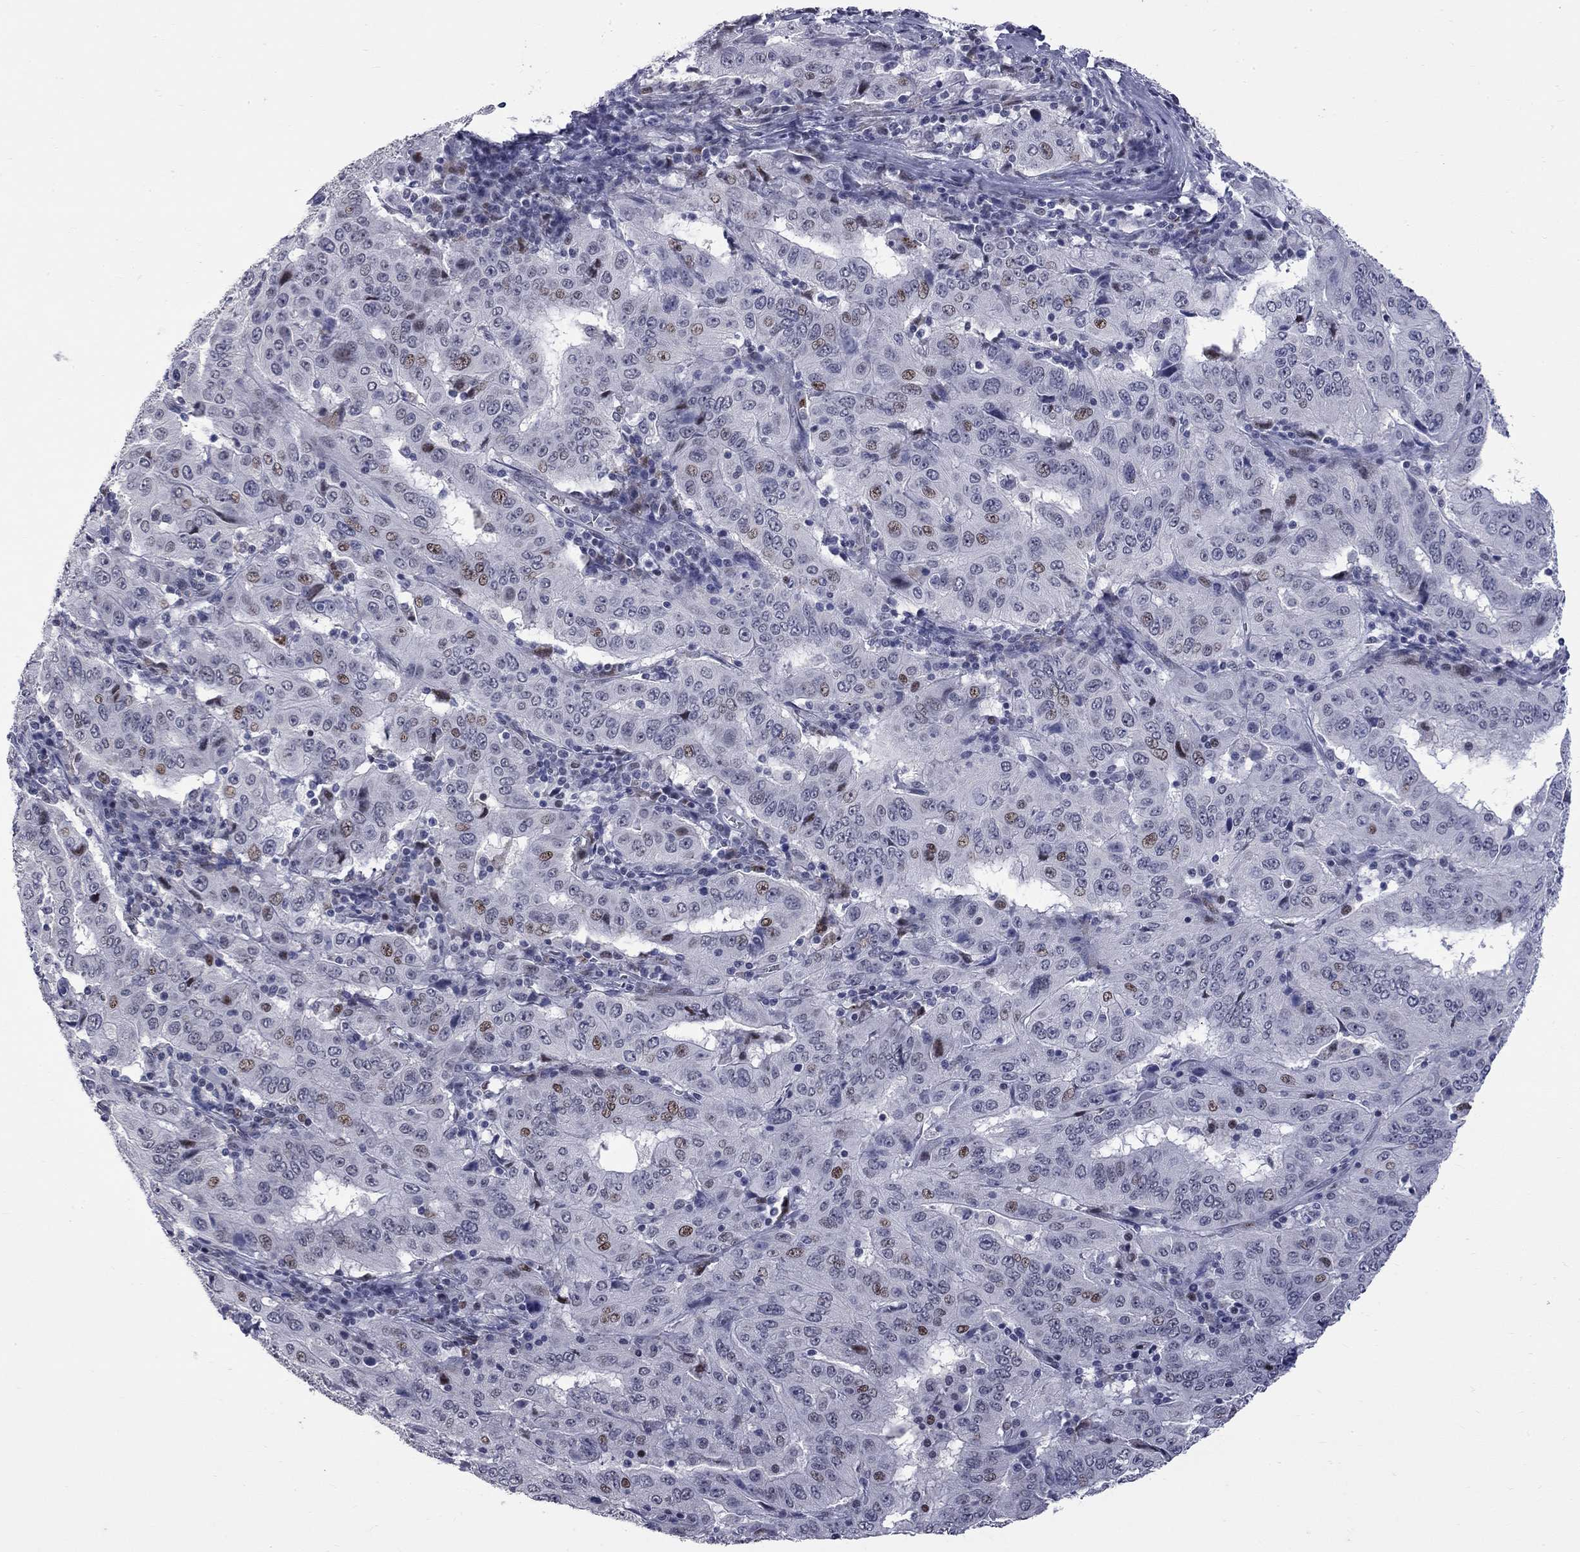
{"staining": {"intensity": "moderate", "quantity": "<25%", "location": "nuclear"}, "tissue": "pancreatic cancer", "cell_type": "Tumor cells", "image_type": "cancer", "snomed": [{"axis": "morphology", "description": "Adenocarcinoma, NOS"}, {"axis": "topography", "description": "Pancreas"}], "caption": "Human pancreatic adenocarcinoma stained for a protein (brown) reveals moderate nuclear positive positivity in about <25% of tumor cells.", "gene": "ZNF154", "patient": {"sex": "male", "age": 63}}